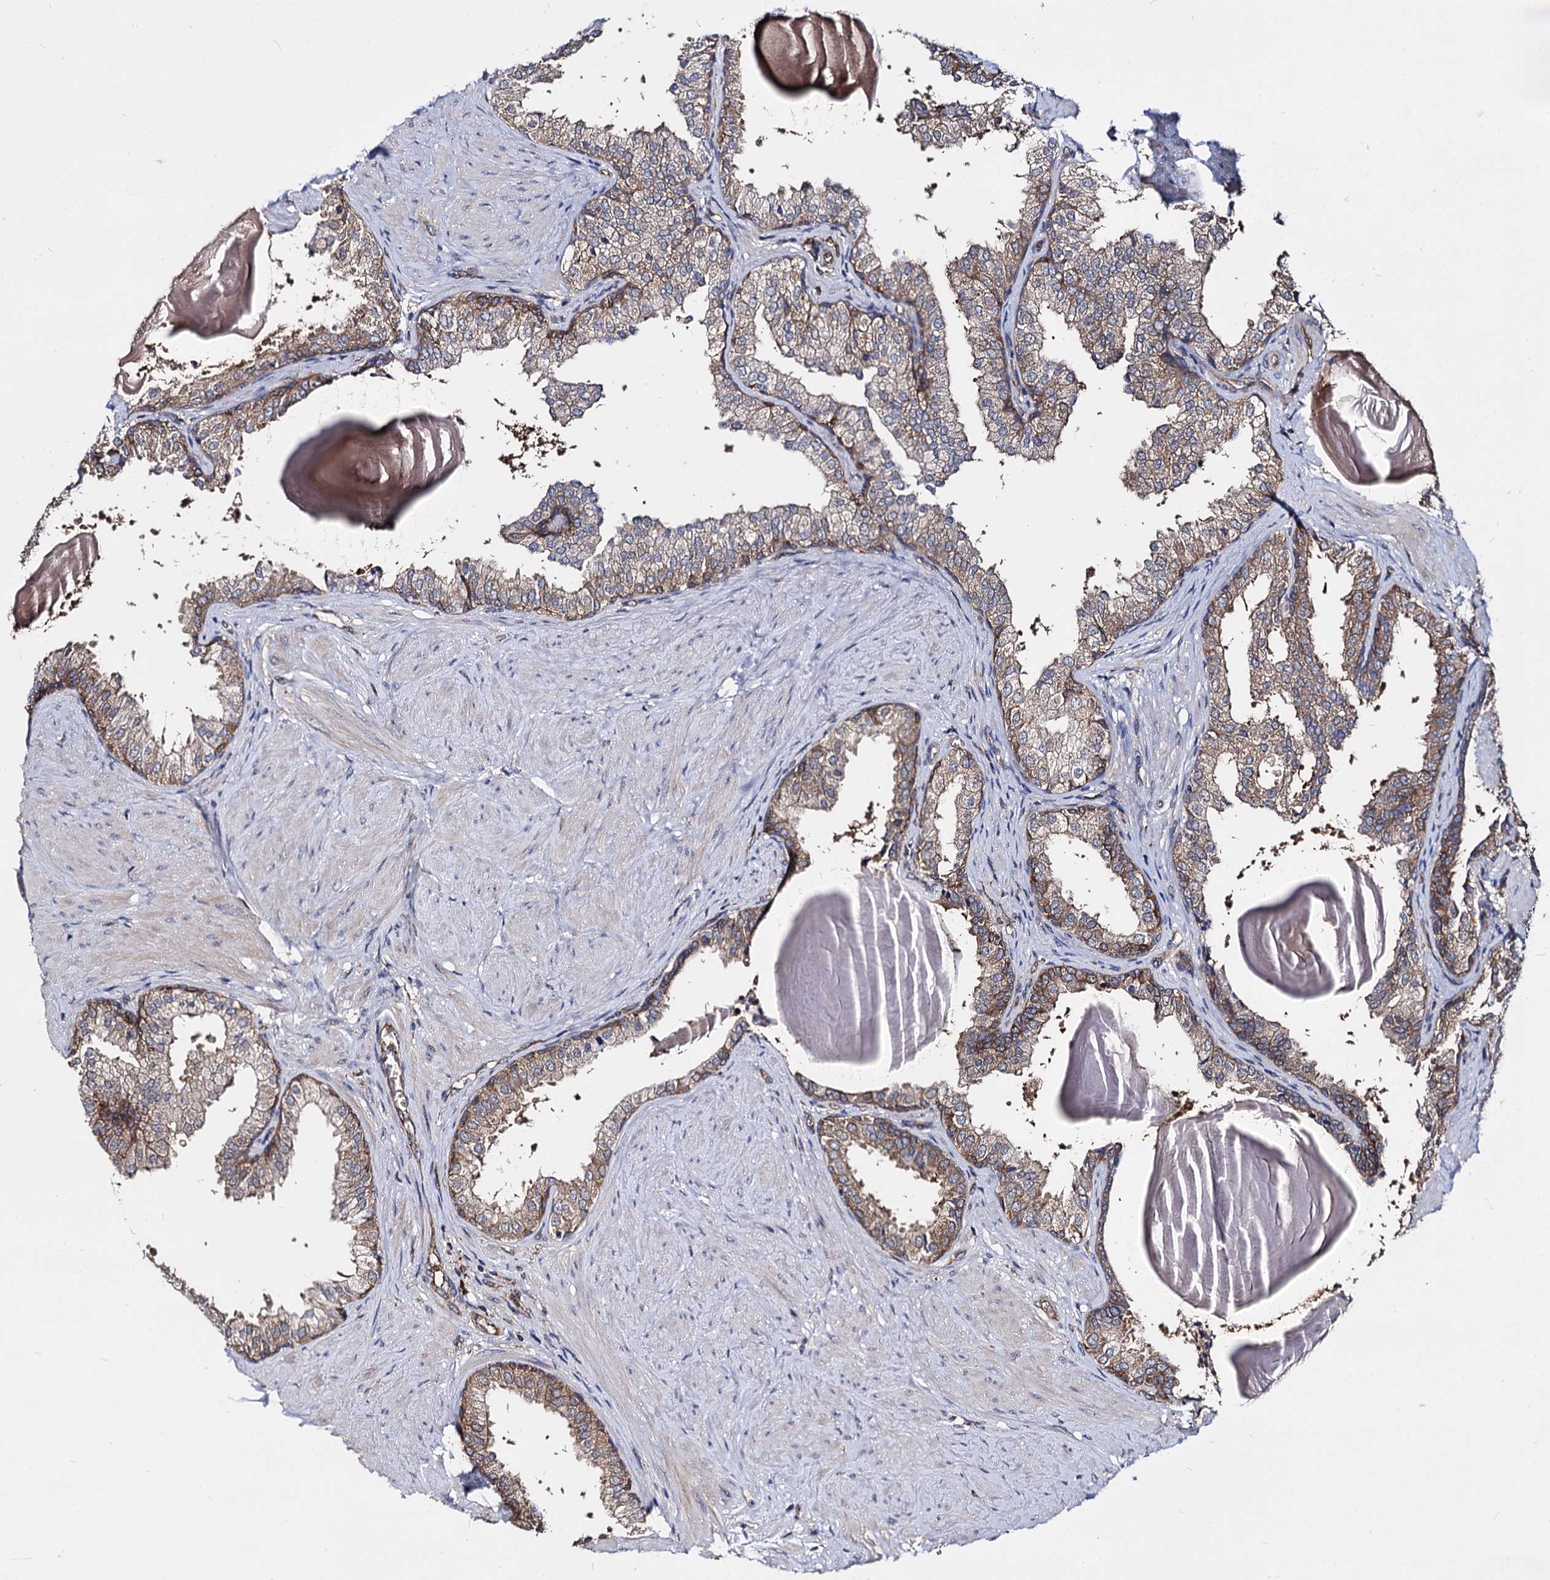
{"staining": {"intensity": "moderate", "quantity": "25%-75%", "location": "cytoplasmic/membranous"}, "tissue": "prostate", "cell_type": "Glandular cells", "image_type": "normal", "snomed": [{"axis": "morphology", "description": "Normal tissue, NOS"}, {"axis": "topography", "description": "Prostate"}], "caption": "Brown immunohistochemical staining in normal human prostate exhibits moderate cytoplasmic/membranous expression in about 25%-75% of glandular cells. Nuclei are stained in blue.", "gene": "NME1", "patient": {"sex": "male", "age": 48}}